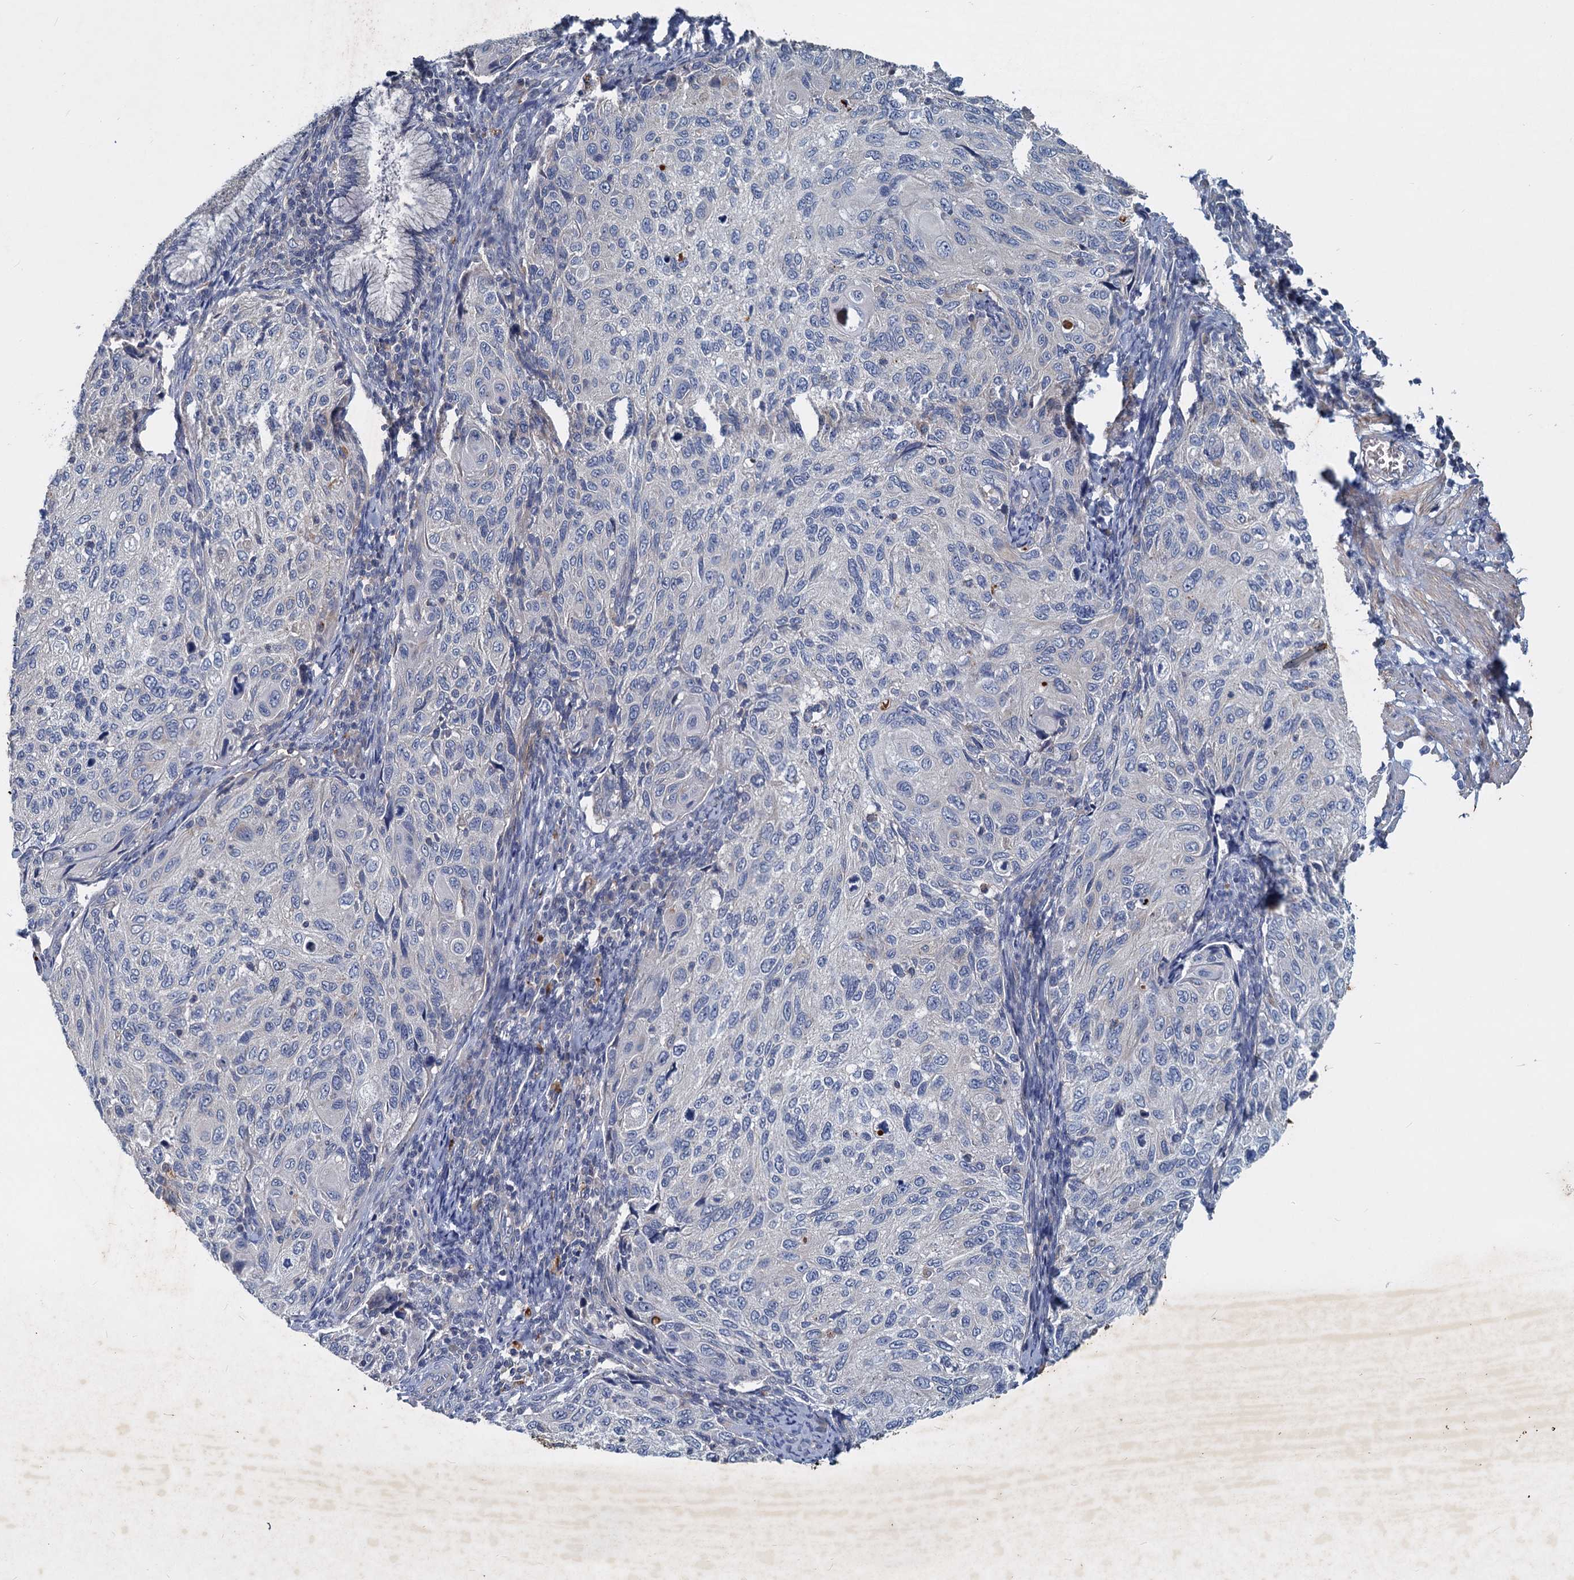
{"staining": {"intensity": "negative", "quantity": "none", "location": "none"}, "tissue": "cervical cancer", "cell_type": "Tumor cells", "image_type": "cancer", "snomed": [{"axis": "morphology", "description": "Squamous cell carcinoma, NOS"}, {"axis": "topography", "description": "Cervix"}], "caption": "An image of human squamous cell carcinoma (cervical) is negative for staining in tumor cells.", "gene": "SLC2A7", "patient": {"sex": "female", "age": 70}}